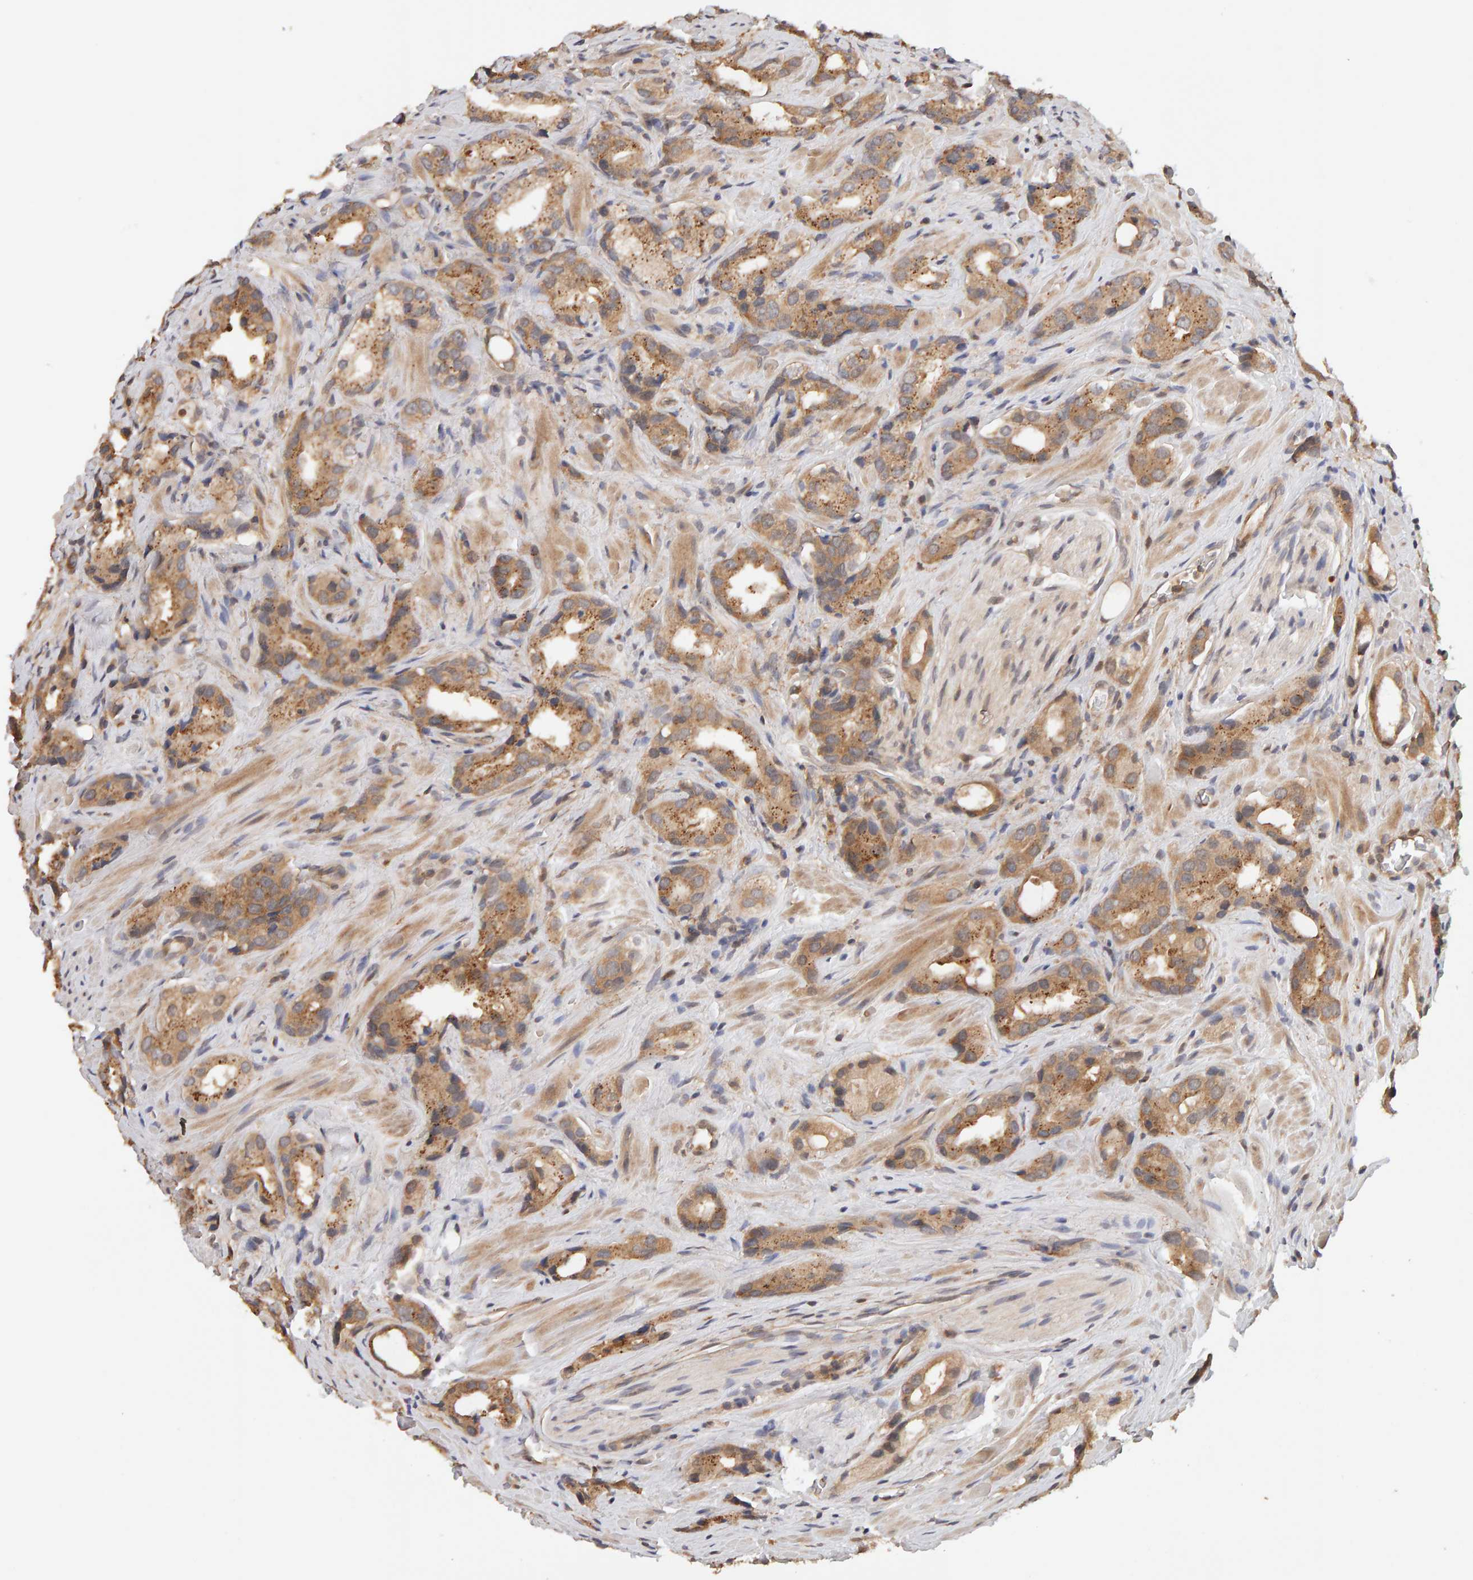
{"staining": {"intensity": "moderate", "quantity": ">75%", "location": "cytoplasmic/membranous"}, "tissue": "prostate cancer", "cell_type": "Tumor cells", "image_type": "cancer", "snomed": [{"axis": "morphology", "description": "Adenocarcinoma, High grade"}, {"axis": "topography", "description": "Prostate"}], "caption": "Adenocarcinoma (high-grade) (prostate) stained with DAB immunohistochemistry reveals medium levels of moderate cytoplasmic/membranous expression in approximately >75% of tumor cells.", "gene": "DNAJC7", "patient": {"sex": "male", "age": 63}}